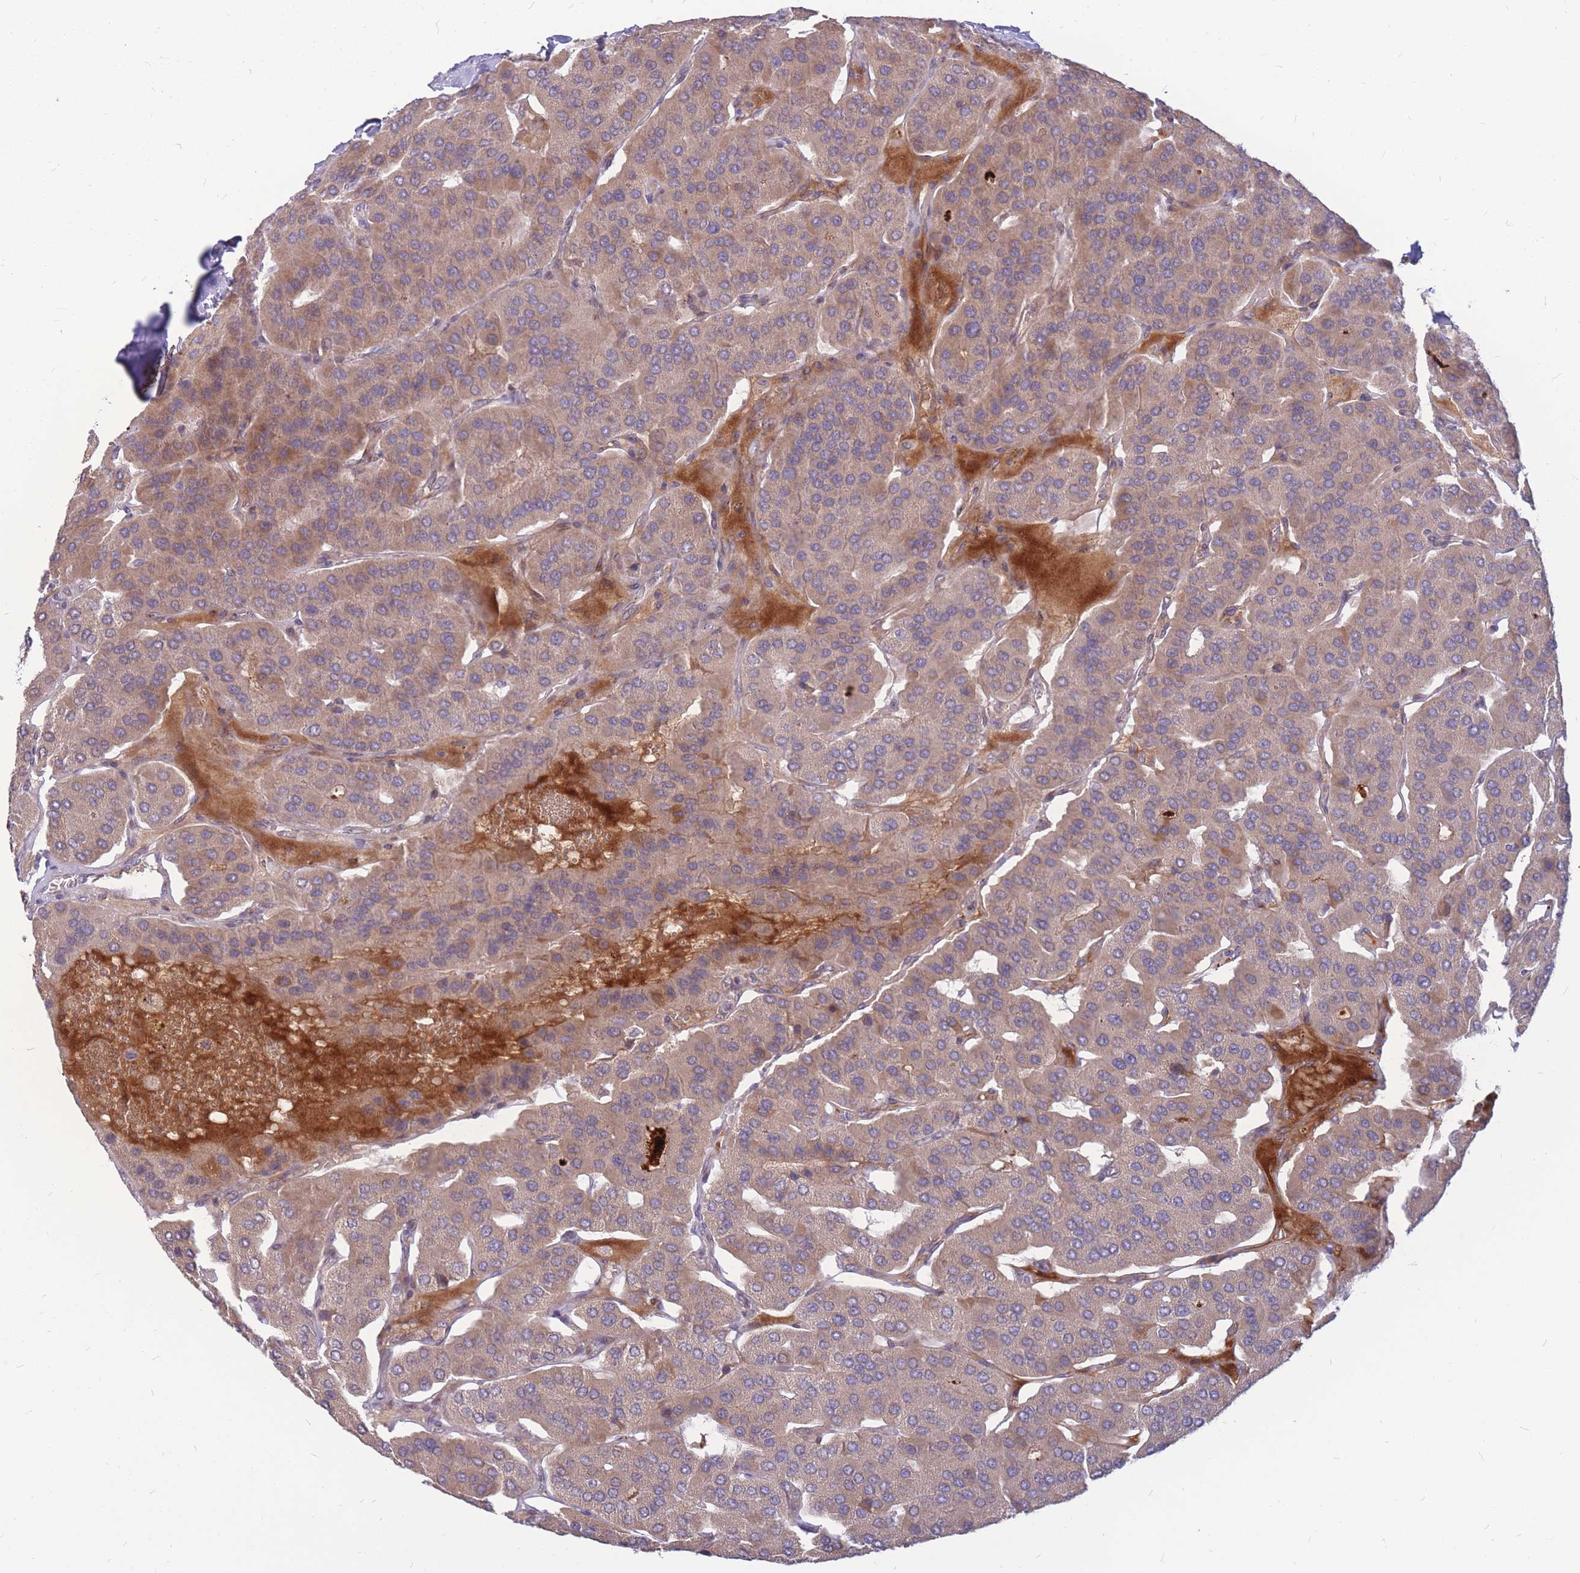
{"staining": {"intensity": "moderate", "quantity": ">75%", "location": "cytoplasmic/membranous"}, "tissue": "parathyroid gland", "cell_type": "Glandular cells", "image_type": "normal", "snomed": [{"axis": "morphology", "description": "Normal tissue, NOS"}, {"axis": "morphology", "description": "Adenoma, NOS"}, {"axis": "topography", "description": "Parathyroid gland"}], "caption": "Parathyroid gland stained for a protein (brown) demonstrates moderate cytoplasmic/membranous positive expression in about >75% of glandular cells.", "gene": "ADD2", "patient": {"sex": "female", "age": 86}}